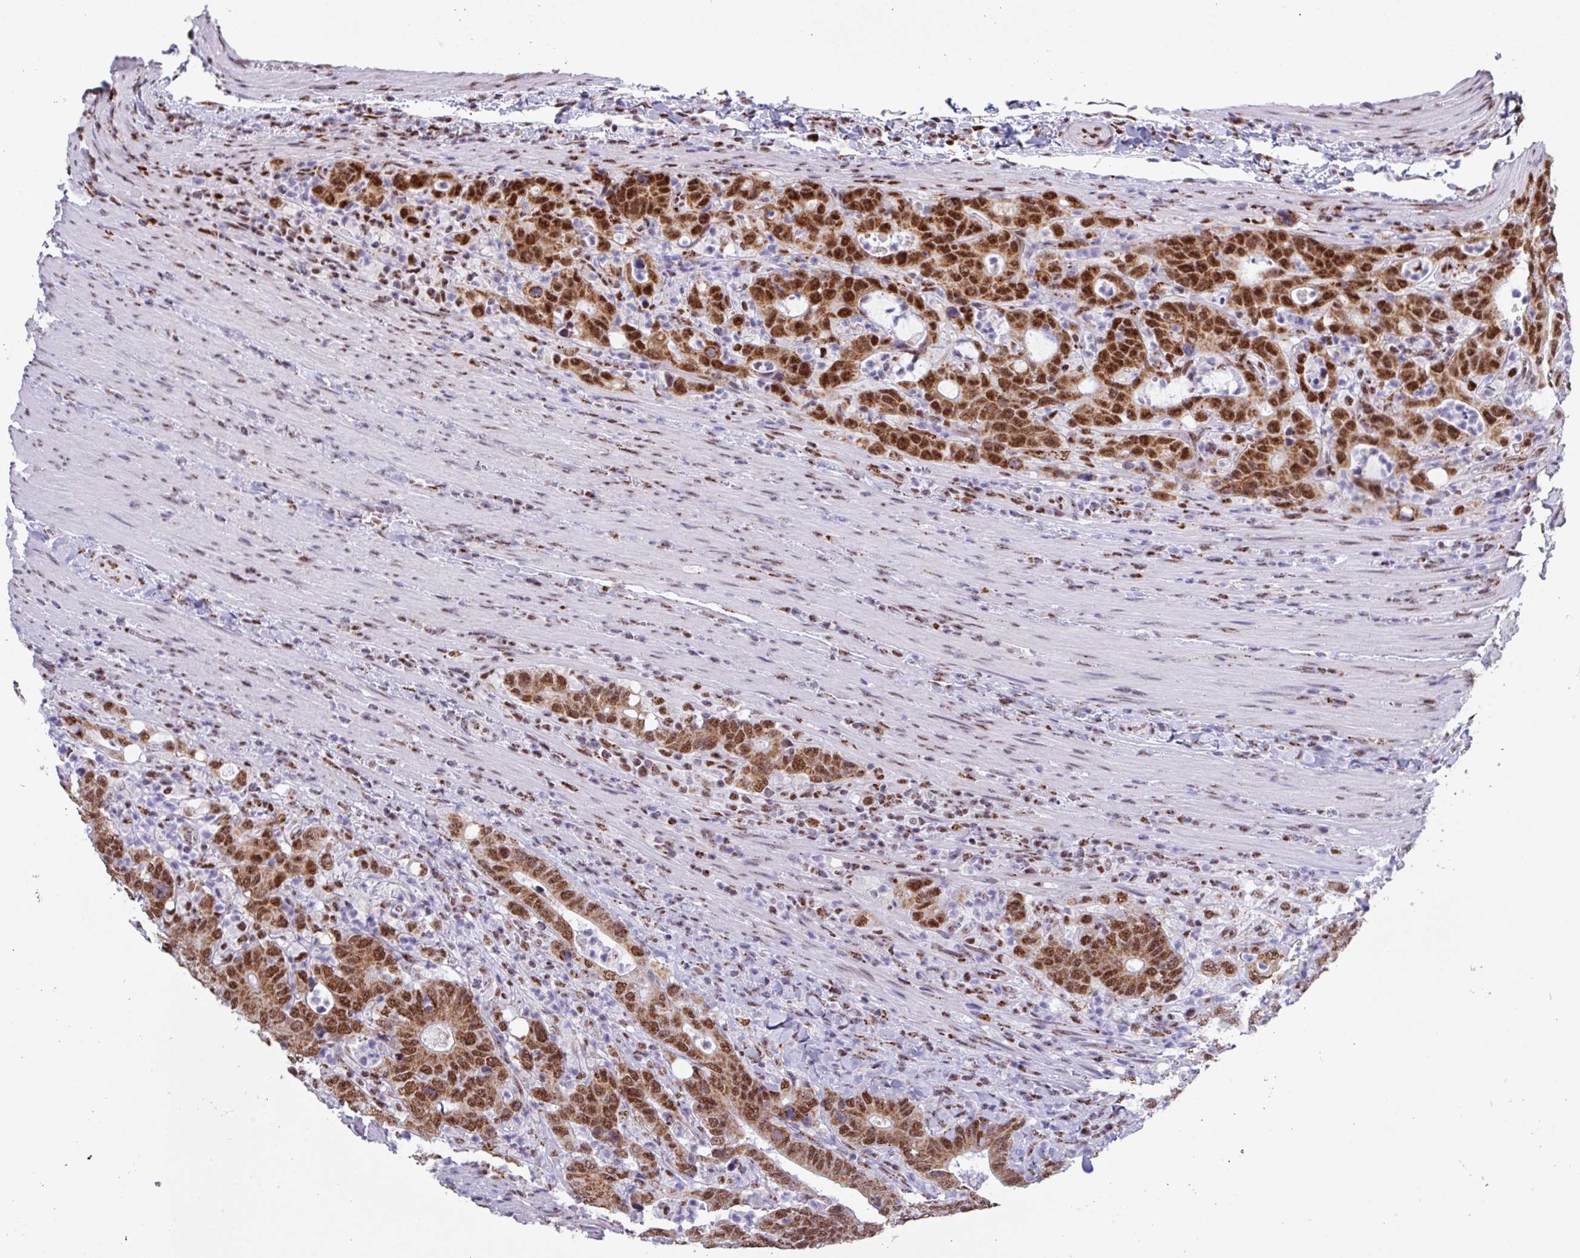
{"staining": {"intensity": "strong", "quantity": ">75%", "location": "cytoplasmic/membranous,nuclear"}, "tissue": "colorectal cancer", "cell_type": "Tumor cells", "image_type": "cancer", "snomed": [{"axis": "morphology", "description": "Adenocarcinoma, NOS"}, {"axis": "topography", "description": "Colon"}], "caption": "Approximately >75% of tumor cells in colorectal adenocarcinoma display strong cytoplasmic/membranous and nuclear protein positivity as visualized by brown immunohistochemical staining.", "gene": "PUF60", "patient": {"sex": "female", "age": 75}}